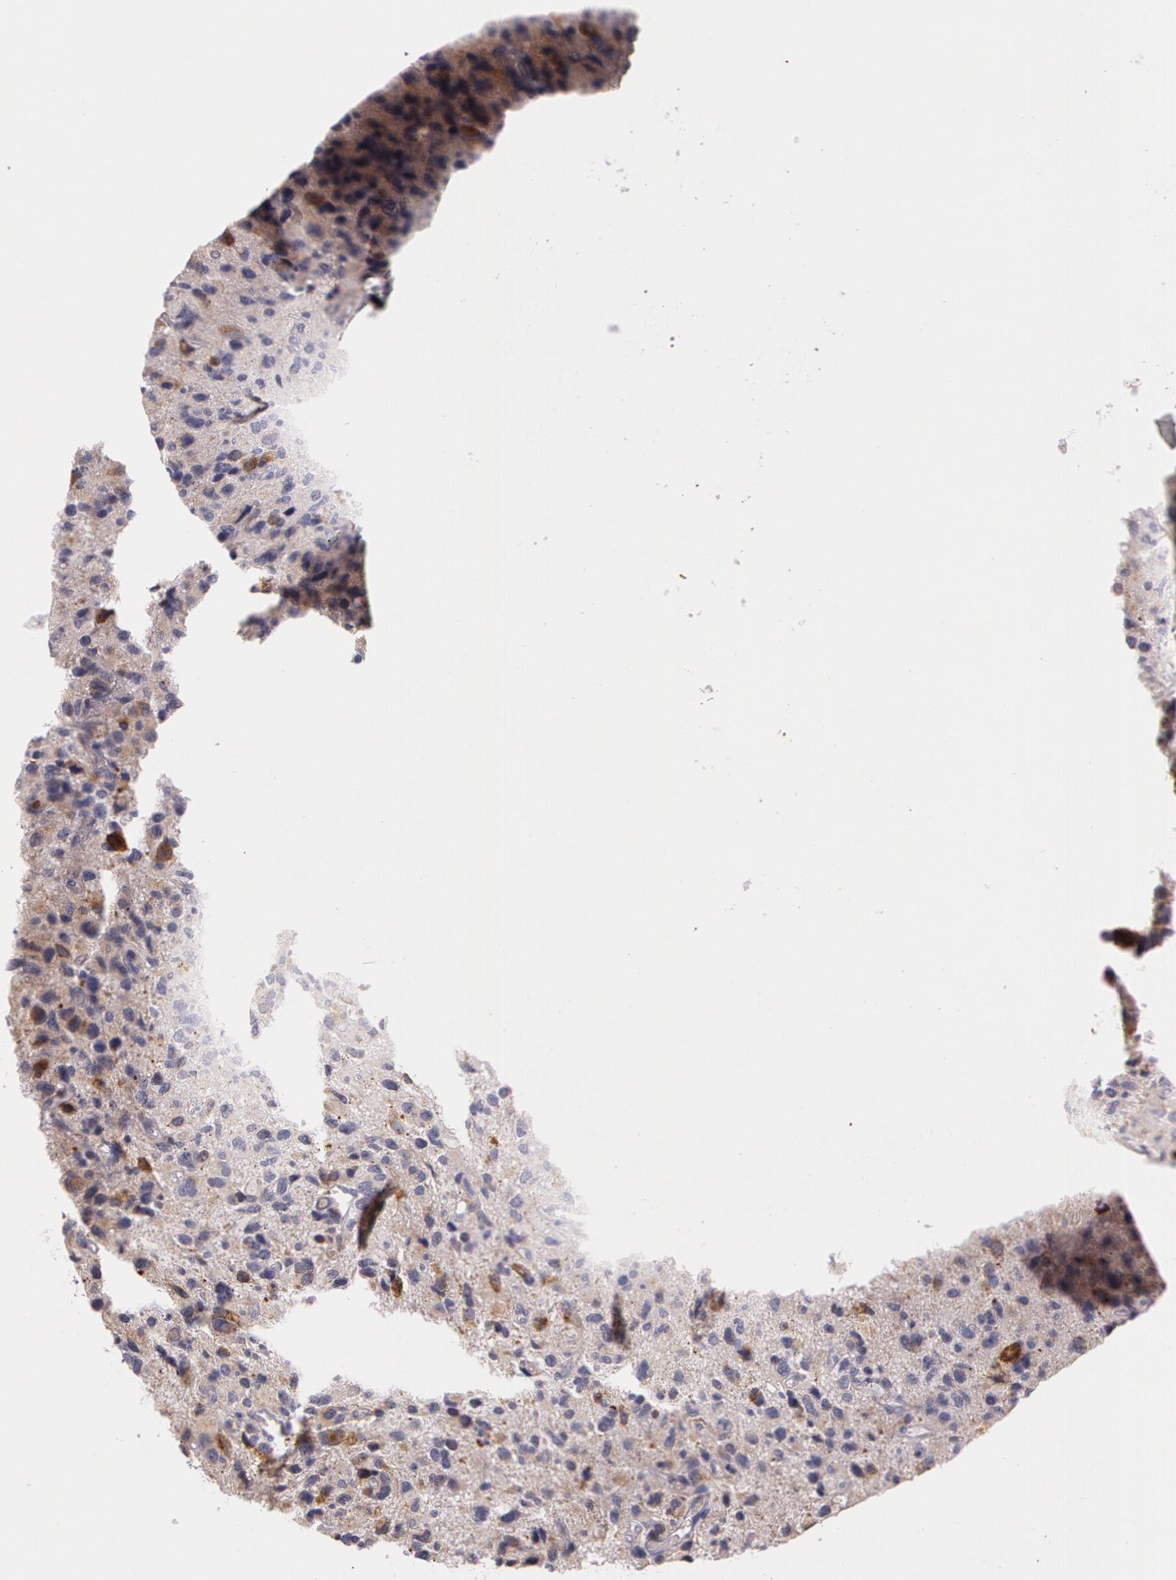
{"staining": {"intensity": "moderate", "quantity": "<25%", "location": "cytoplasmic/membranous"}, "tissue": "glioma", "cell_type": "Tumor cells", "image_type": "cancer", "snomed": [{"axis": "morphology", "description": "Glioma, malignant, High grade"}, {"axis": "topography", "description": "Brain"}], "caption": "Immunohistochemical staining of human glioma displays low levels of moderate cytoplasmic/membranous positivity in approximately <25% of tumor cells. The protein of interest is stained brown, and the nuclei are stained in blue (DAB IHC with brightfield microscopy, high magnification).", "gene": "APP", "patient": {"sex": "male", "age": 77}}